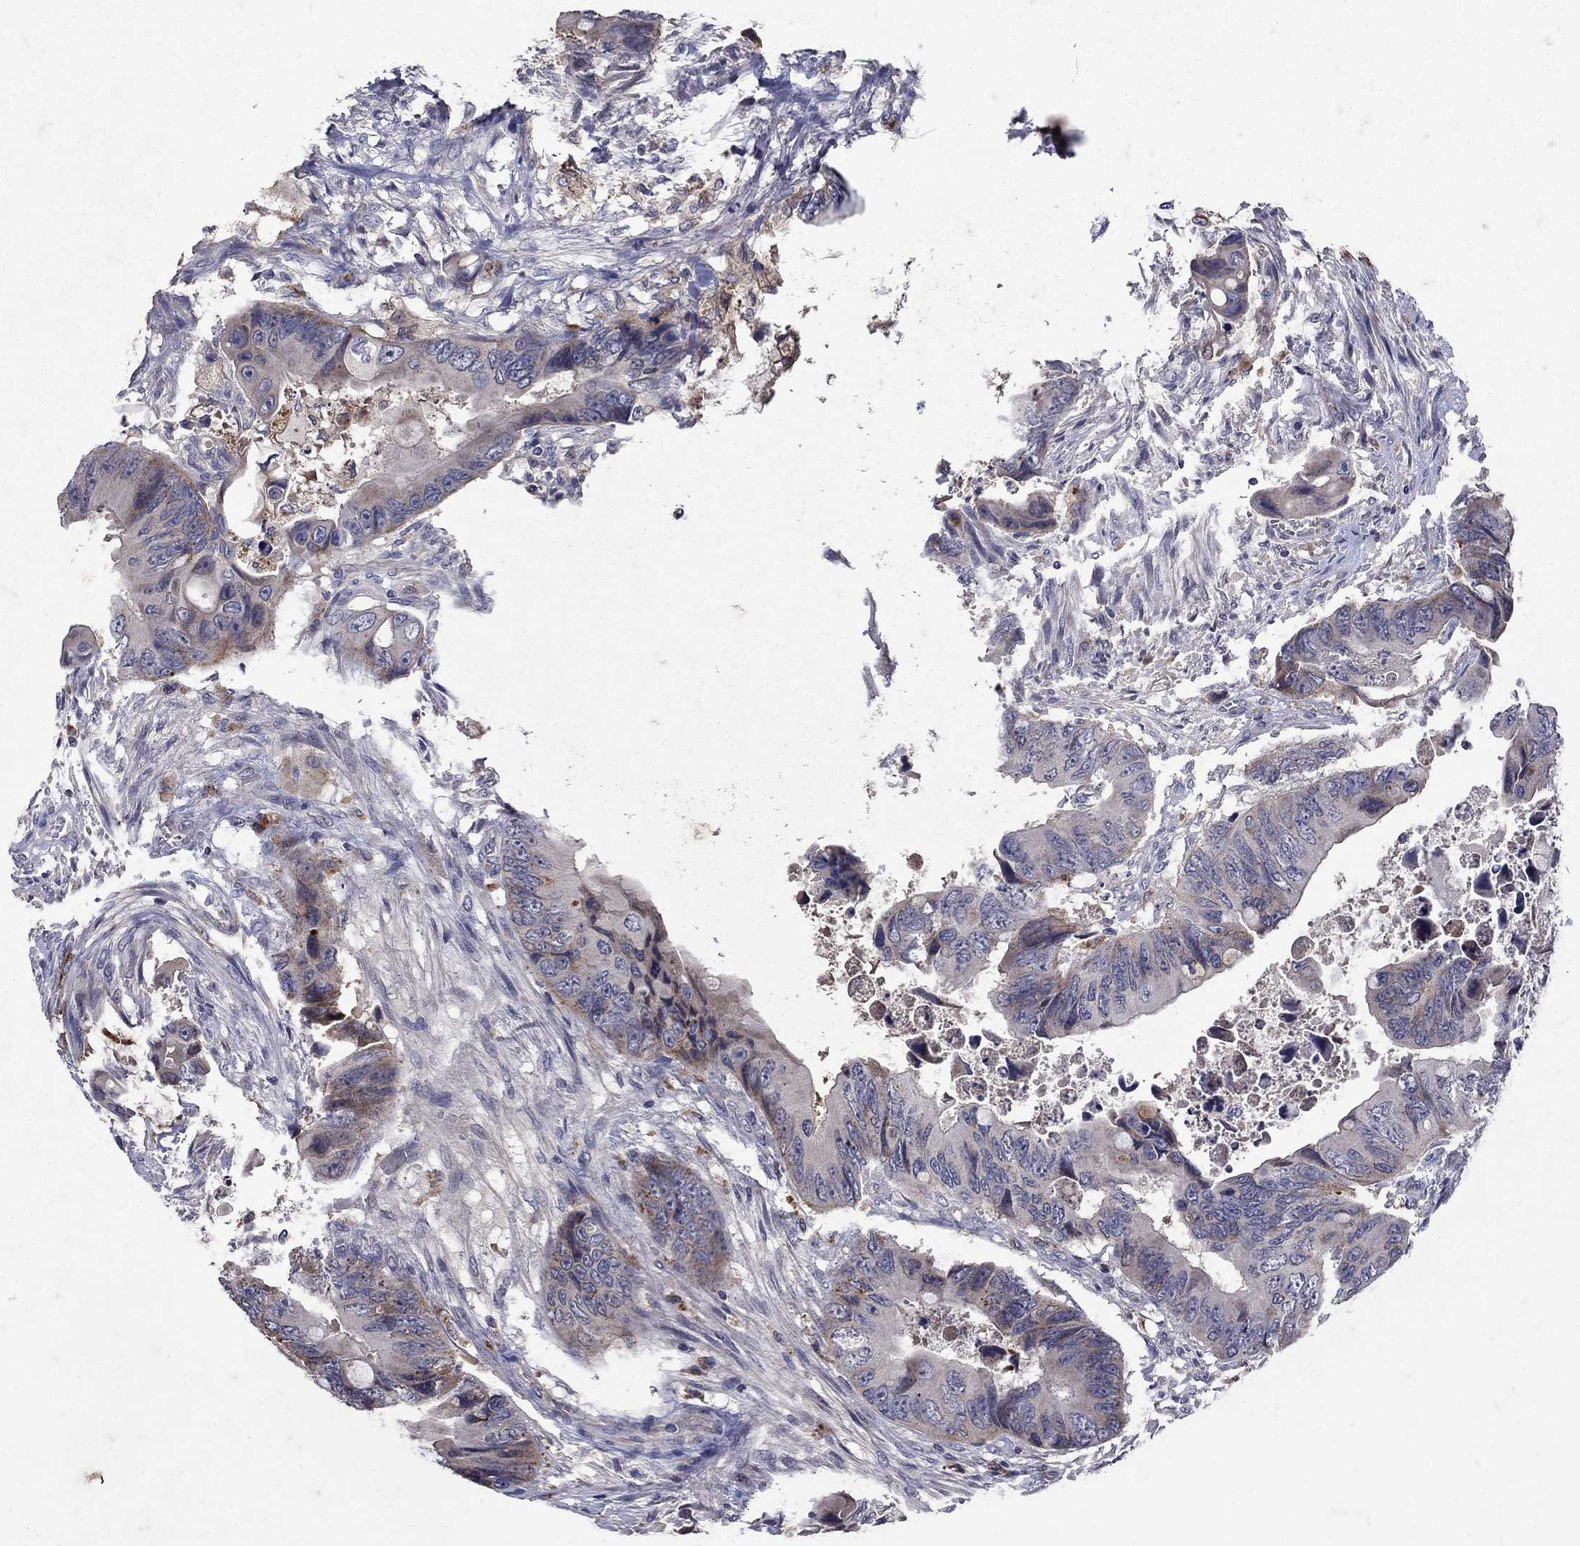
{"staining": {"intensity": "moderate", "quantity": "<25%", "location": "cytoplasmic/membranous"}, "tissue": "colorectal cancer", "cell_type": "Tumor cells", "image_type": "cancer", "snomed": [{"axis": "morphology", "description": "Adenocarcinoma, NOS"}, {"axis": "topography", "description": "Rectum"}], "caption": "Protein staining displays moderate cytoplasmic/membranous positivity in approximately <25% of tumor cells in adenocarcinoma (colorectal).", "gene": "NPC2", "patient": {"sex": "male", "age": 63}}